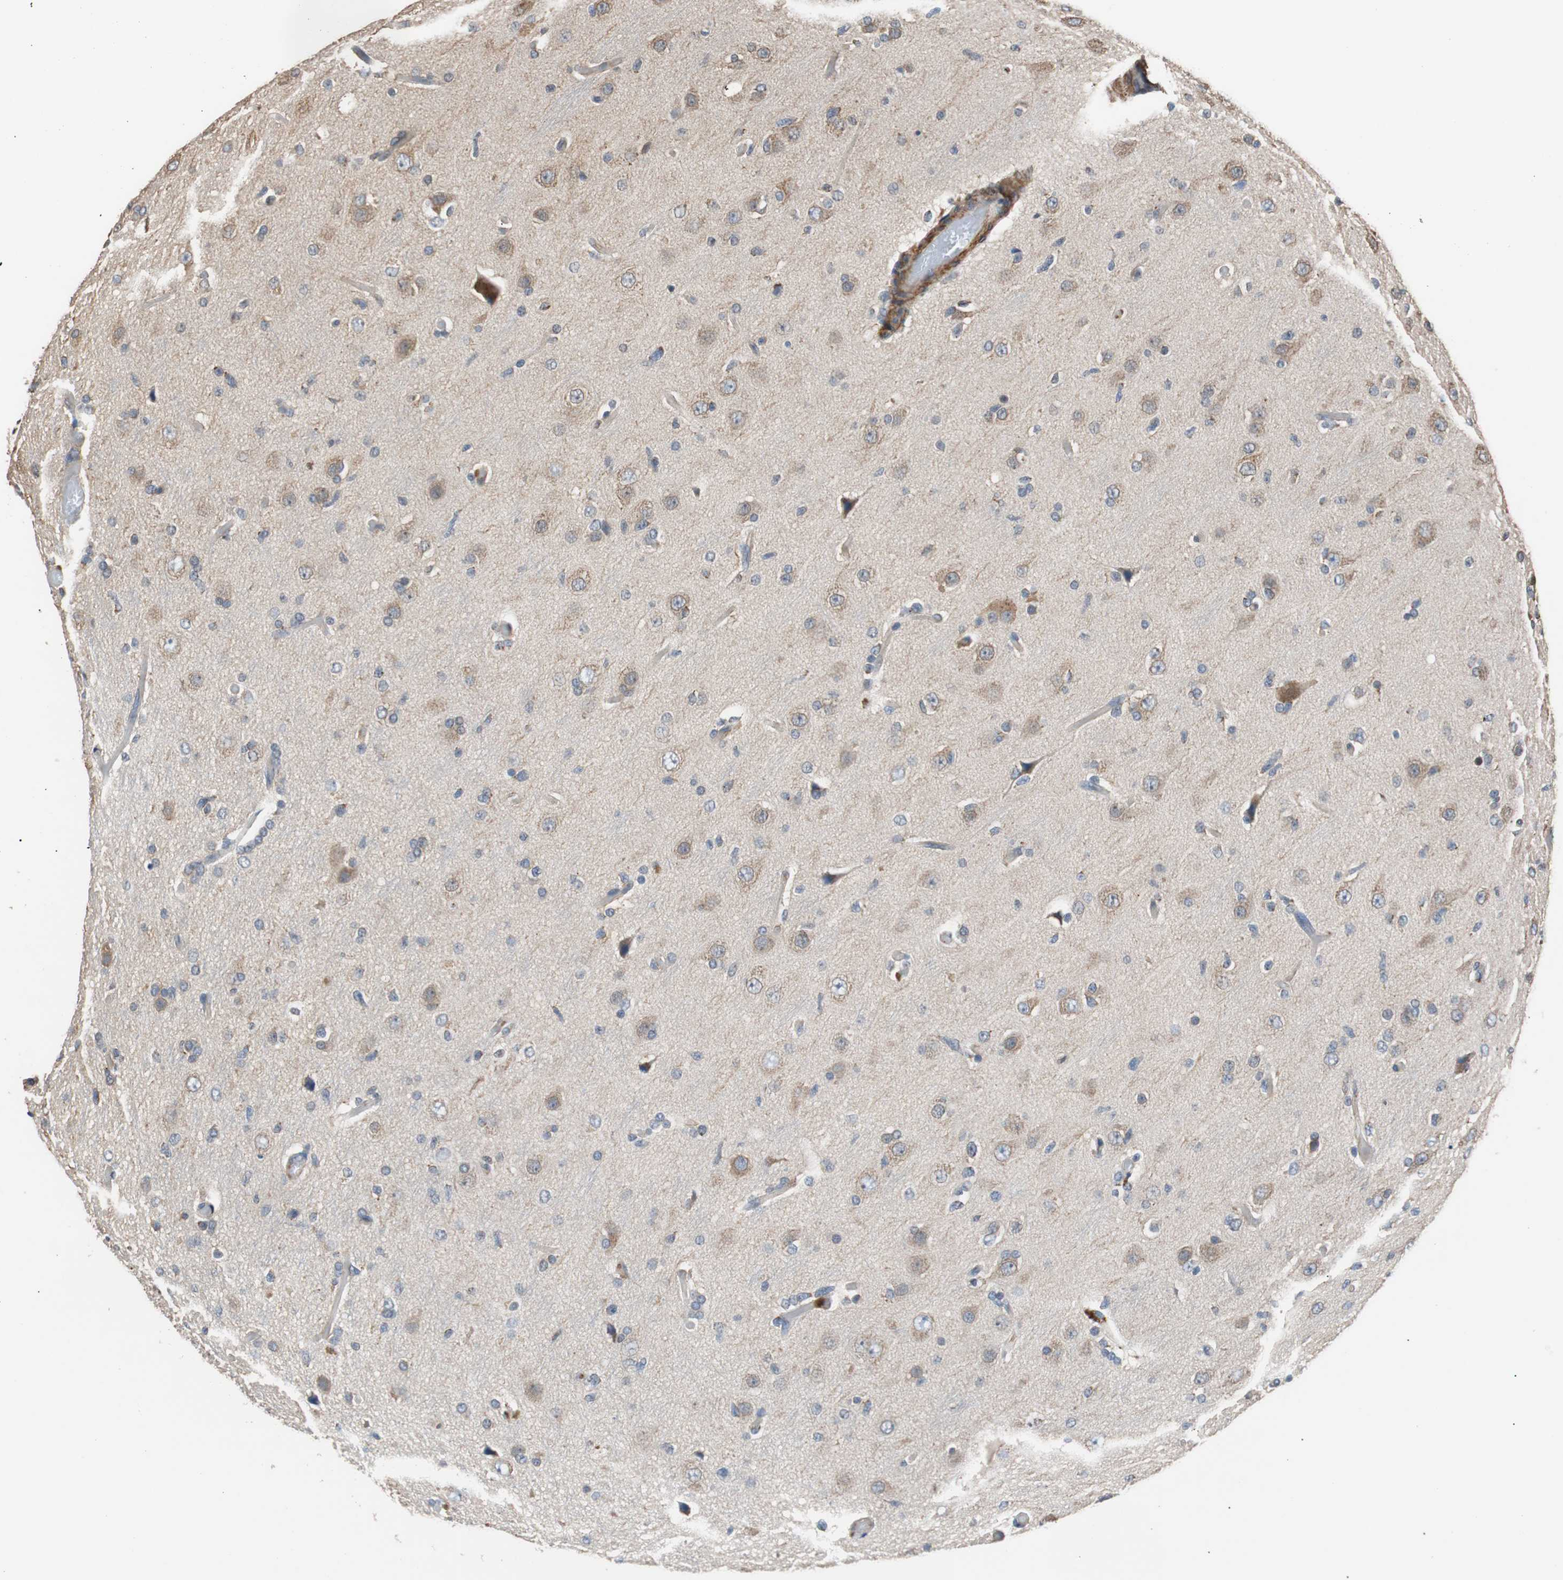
{"staining": {"intensity": "moderate", "quantity": "25%-75%", "location": "cytoplasmic/membranous"}, "tissue": "glioma", "cell_type": "Tumor cells", "image_type": "cancer", "snomed": [{"axis": "morphology", "description": "Glioma, malignant, High grade"}, {"axis": "topography", "description": "Brain"}], "caption": "The immunohistochemical stain shows moderate cytoplasmic/membranous staining in tumor cells of malignant glioma (high-grade) tissue.", "gene": "PITRM1", "patient": {"sex": "male", "age": 33}}